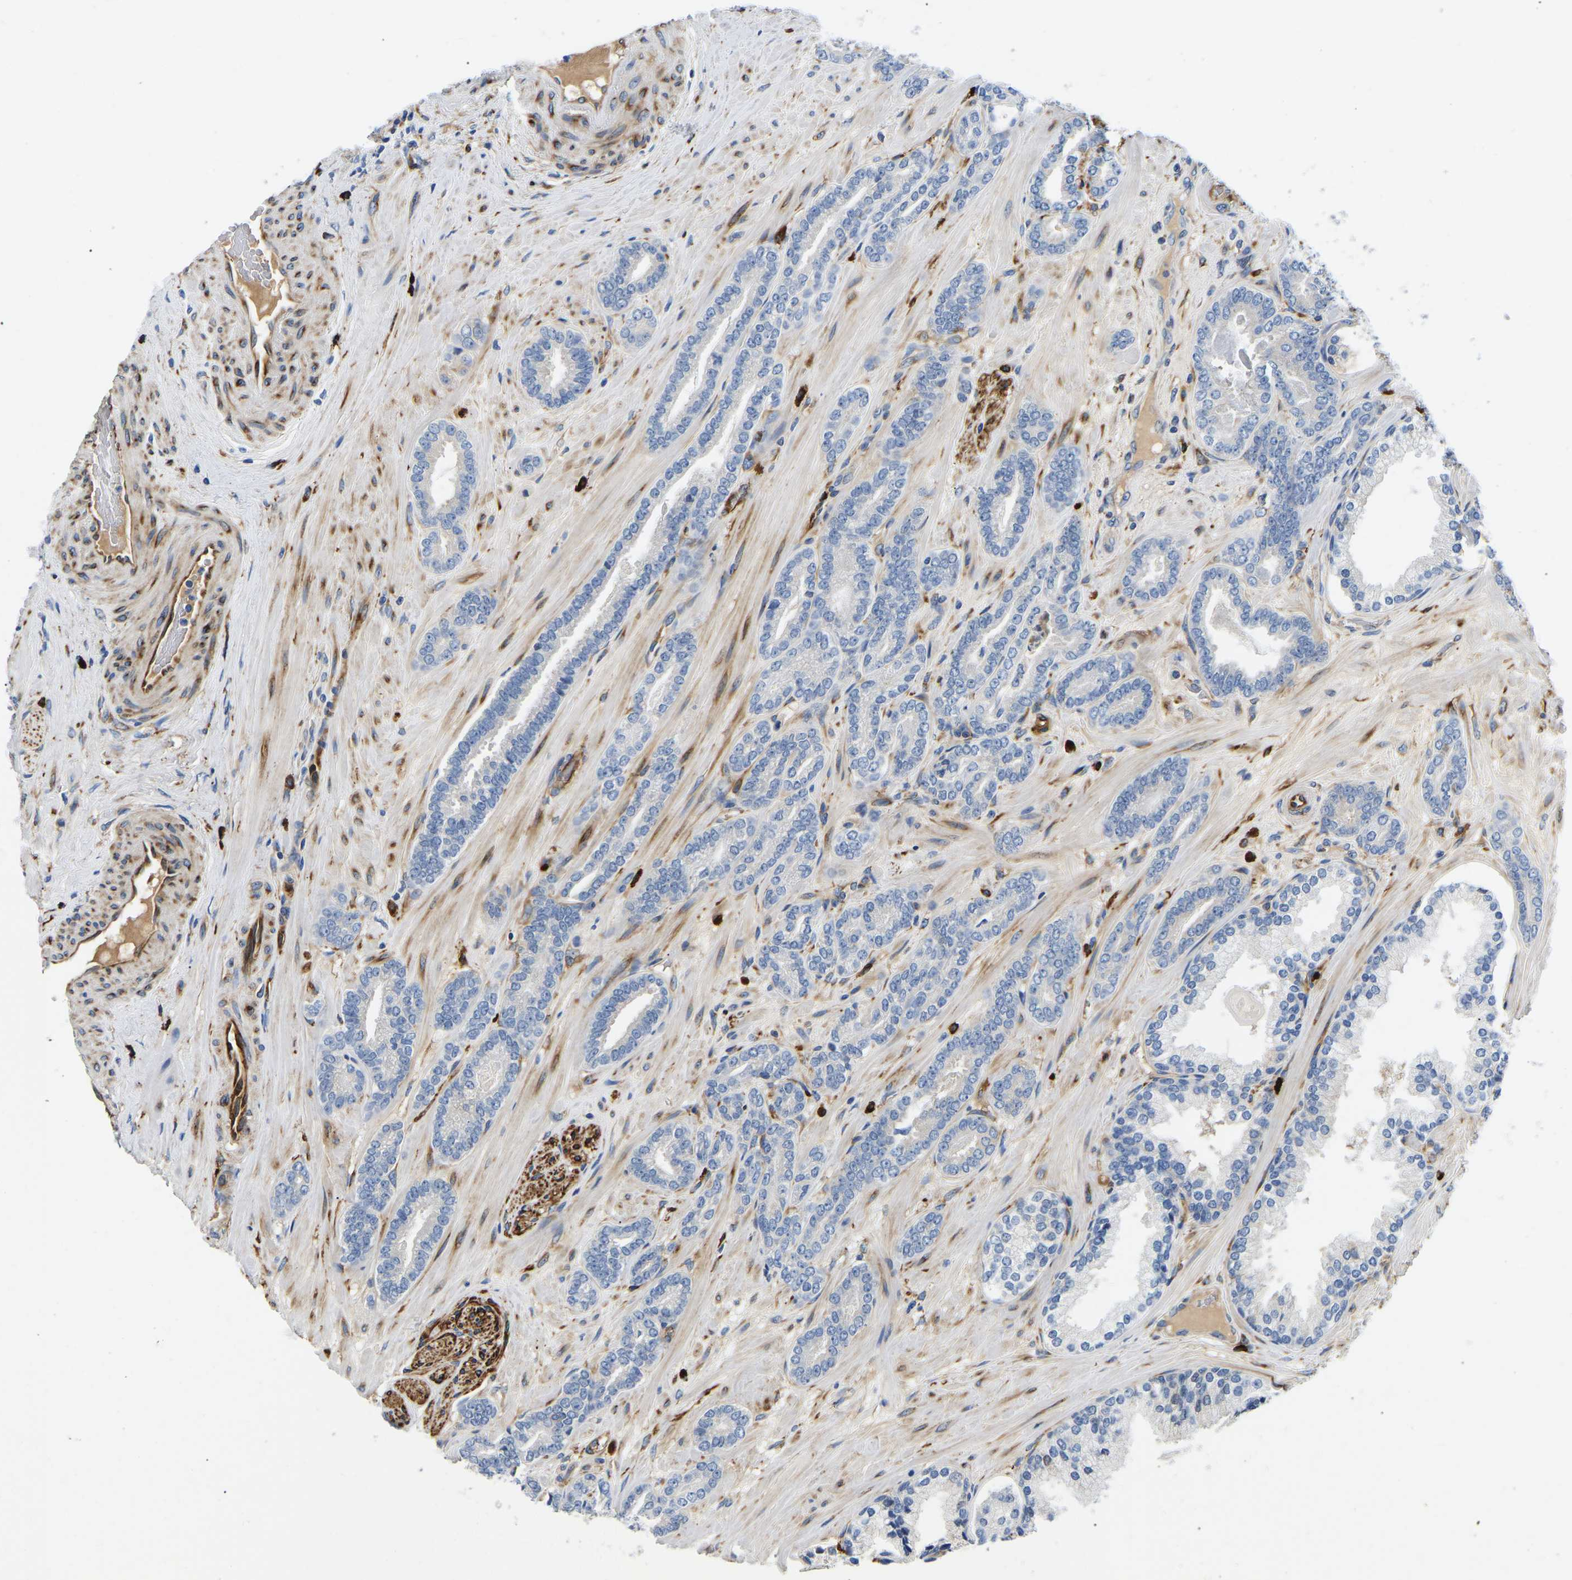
{"staining": {"intensity": "negative", "quantity": "none", "location": "none"}, "tissue": "prostate cancer", "cell_type": "Tumor cells", "image_type": "cancer", "snomed": [{"axis": "morphology", "description": "Adenocarcinoma, Low grade"}, {"axis": "topography", "description": "Prostate"}], "caption": "Micrograph shows no significant protein positivity in tumor cells of low-grade adenocarcinoma (prostate). Nuclei are stained in blue.", "gene": "DUSP8", "patient": {"sex": "male", "age": 63}}